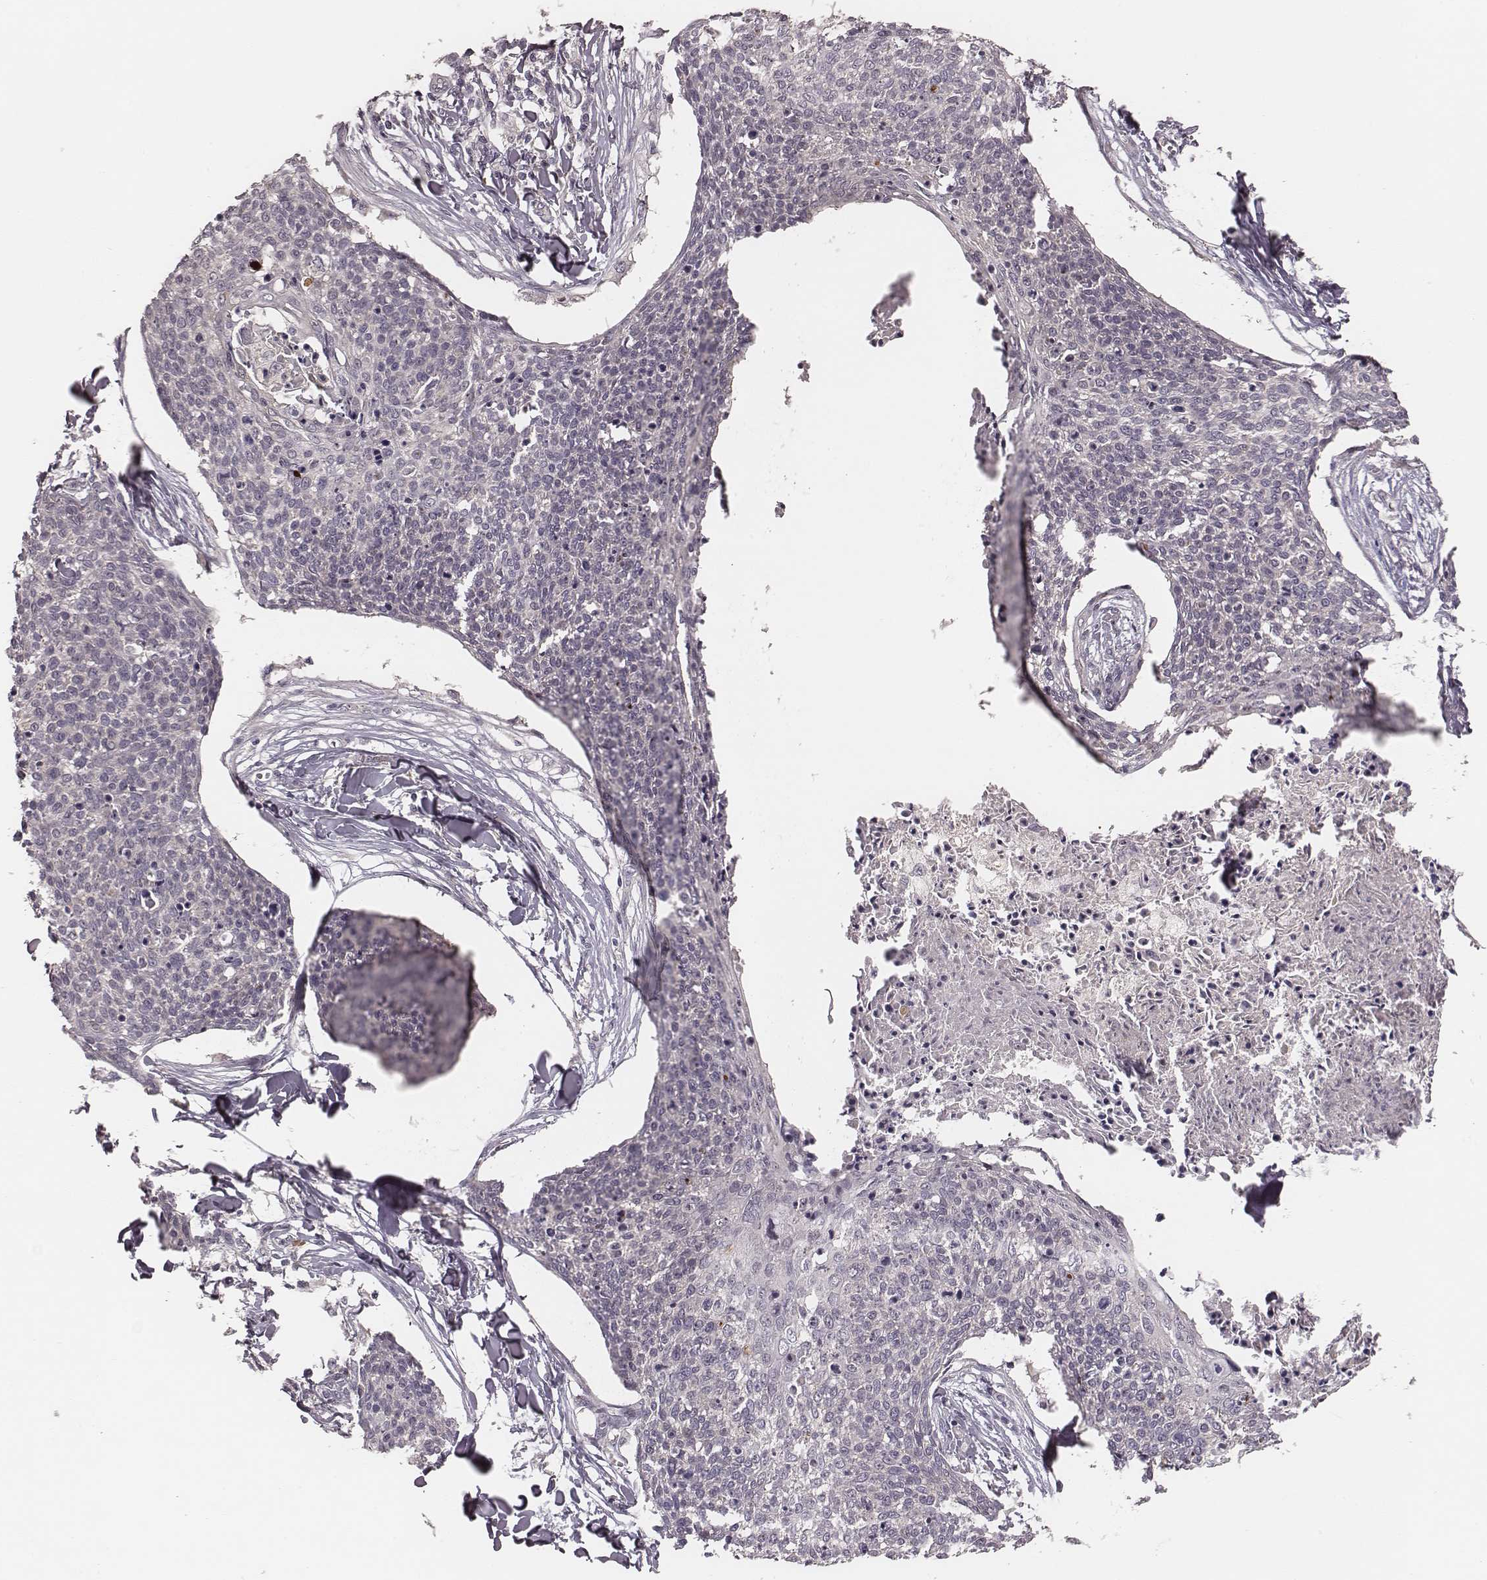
{"staining": {"intensity": "negative", "quantity": "none", "location": "none"}, "tissue": "skin cancer", "cell_type": "Tumor cells", "image_type": "cancer", "snomed": [{"axis": "morphology", "description": "Squamous cell carcinoma, NOS"}, {"axis": "topography", "description": "Skin"}, {"axis": "topography", "description": "Vulva"}], "caption": "Micrograph shows no significant protein positivity in tumor cells of skin squamous cell carcinoma.", "gene": "P2RX5", "patient": {"sex": "female", "age": 75}}